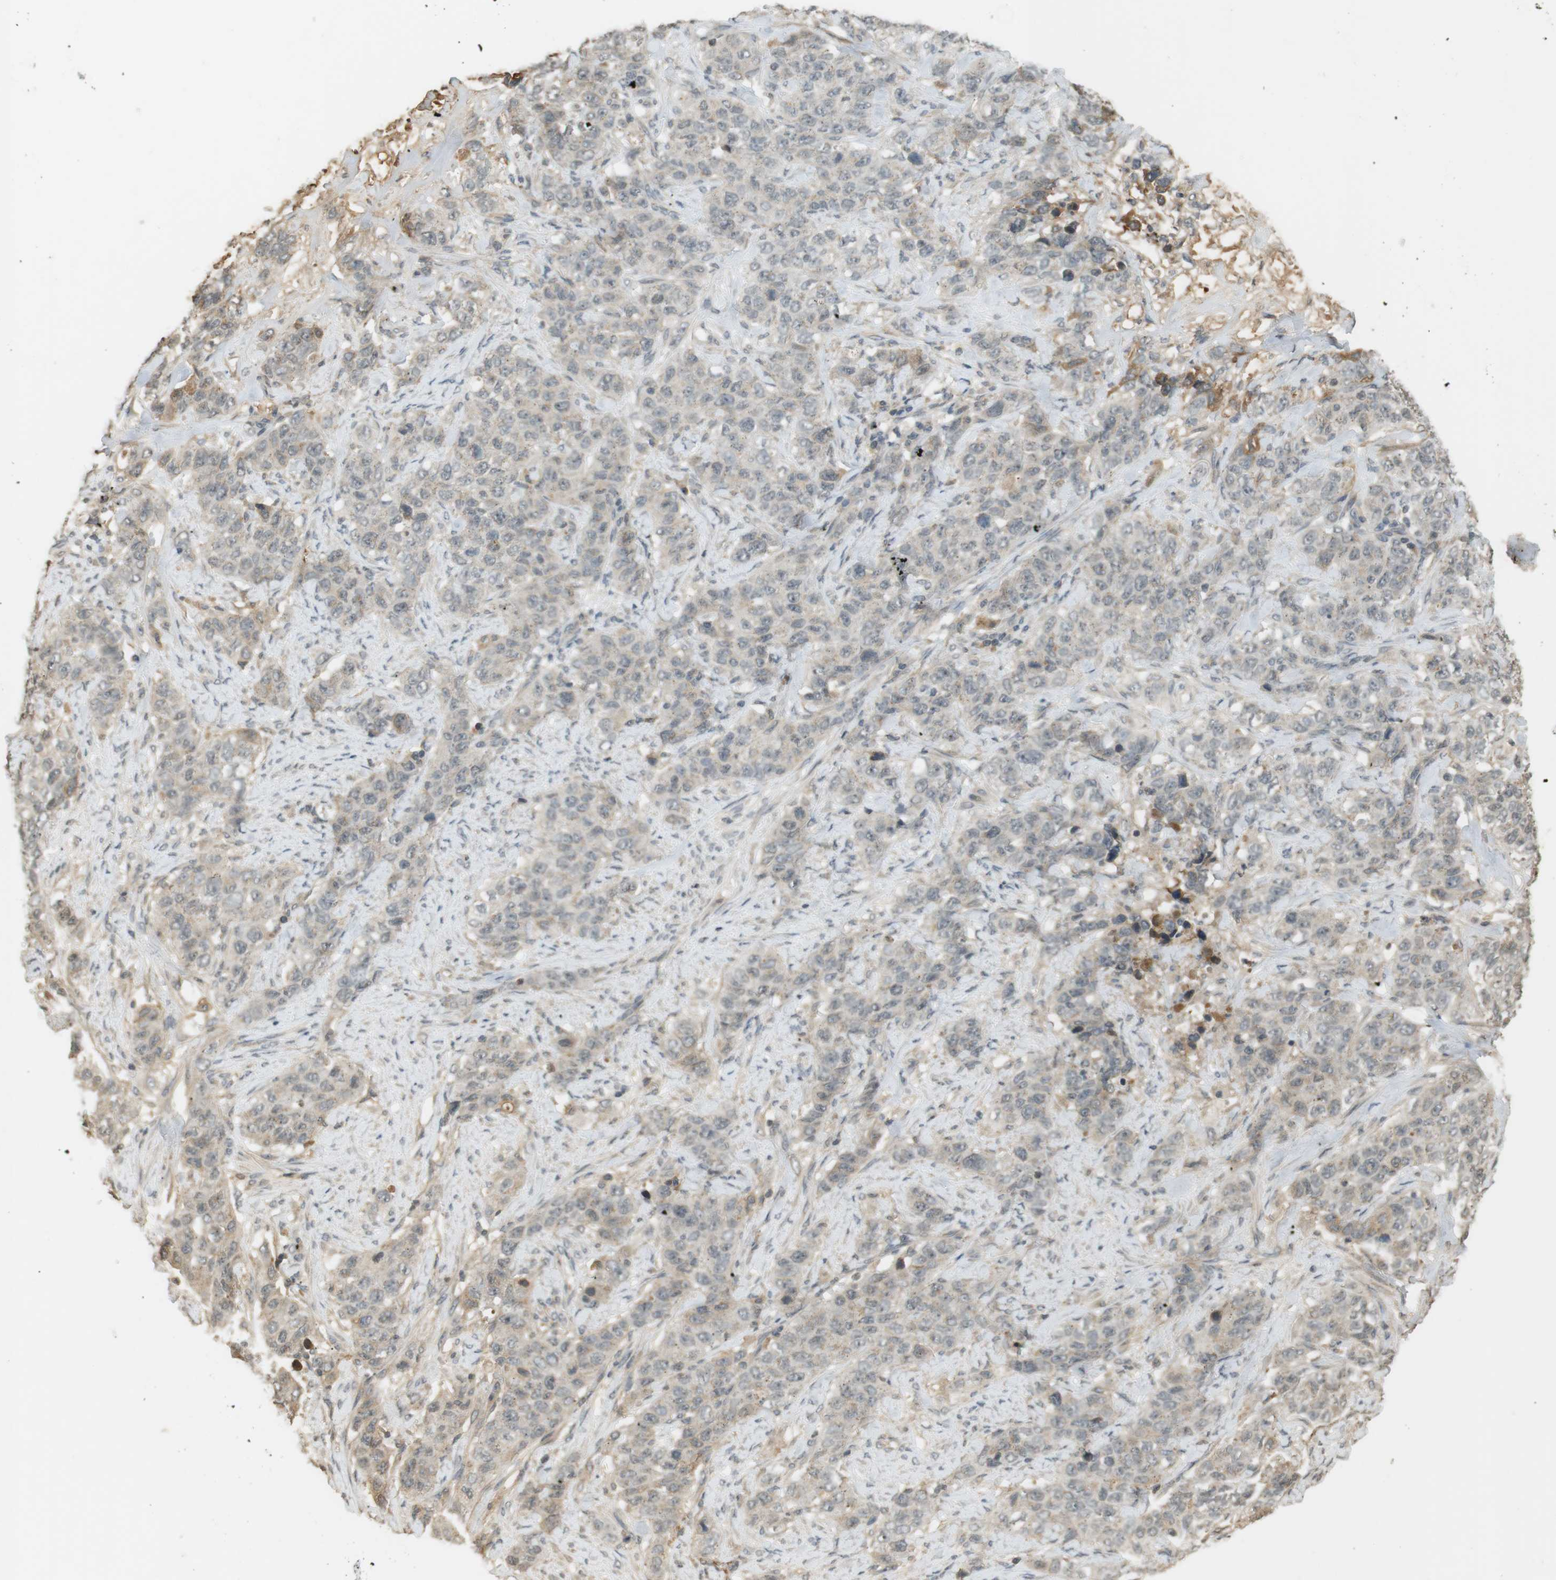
{"staining": {"intensity": "weak", "quantity": "<25%", "location": "cytoplasmic/membranous"}, "tissue": "stomach cancer", "cell_type": "Tumor cells", "image_type": "cancer", "snomed": [{"axis": "morphology", "description": "Adenocarcinoma, NOS"}, {"axis": "topography", "description": "Stomach"}], "caption": "An immunohistochemistry (IHC) micrograph of stomach adenocarcinoma is shown. There is no staining in tumor cells of stomach adenocarcinoma. (DAB immunohistochemistry (IHC) visualized using brightfield microscopy, high magnification).", "gene": "SRR", "patient": {"sex": "male", "age": 48}}